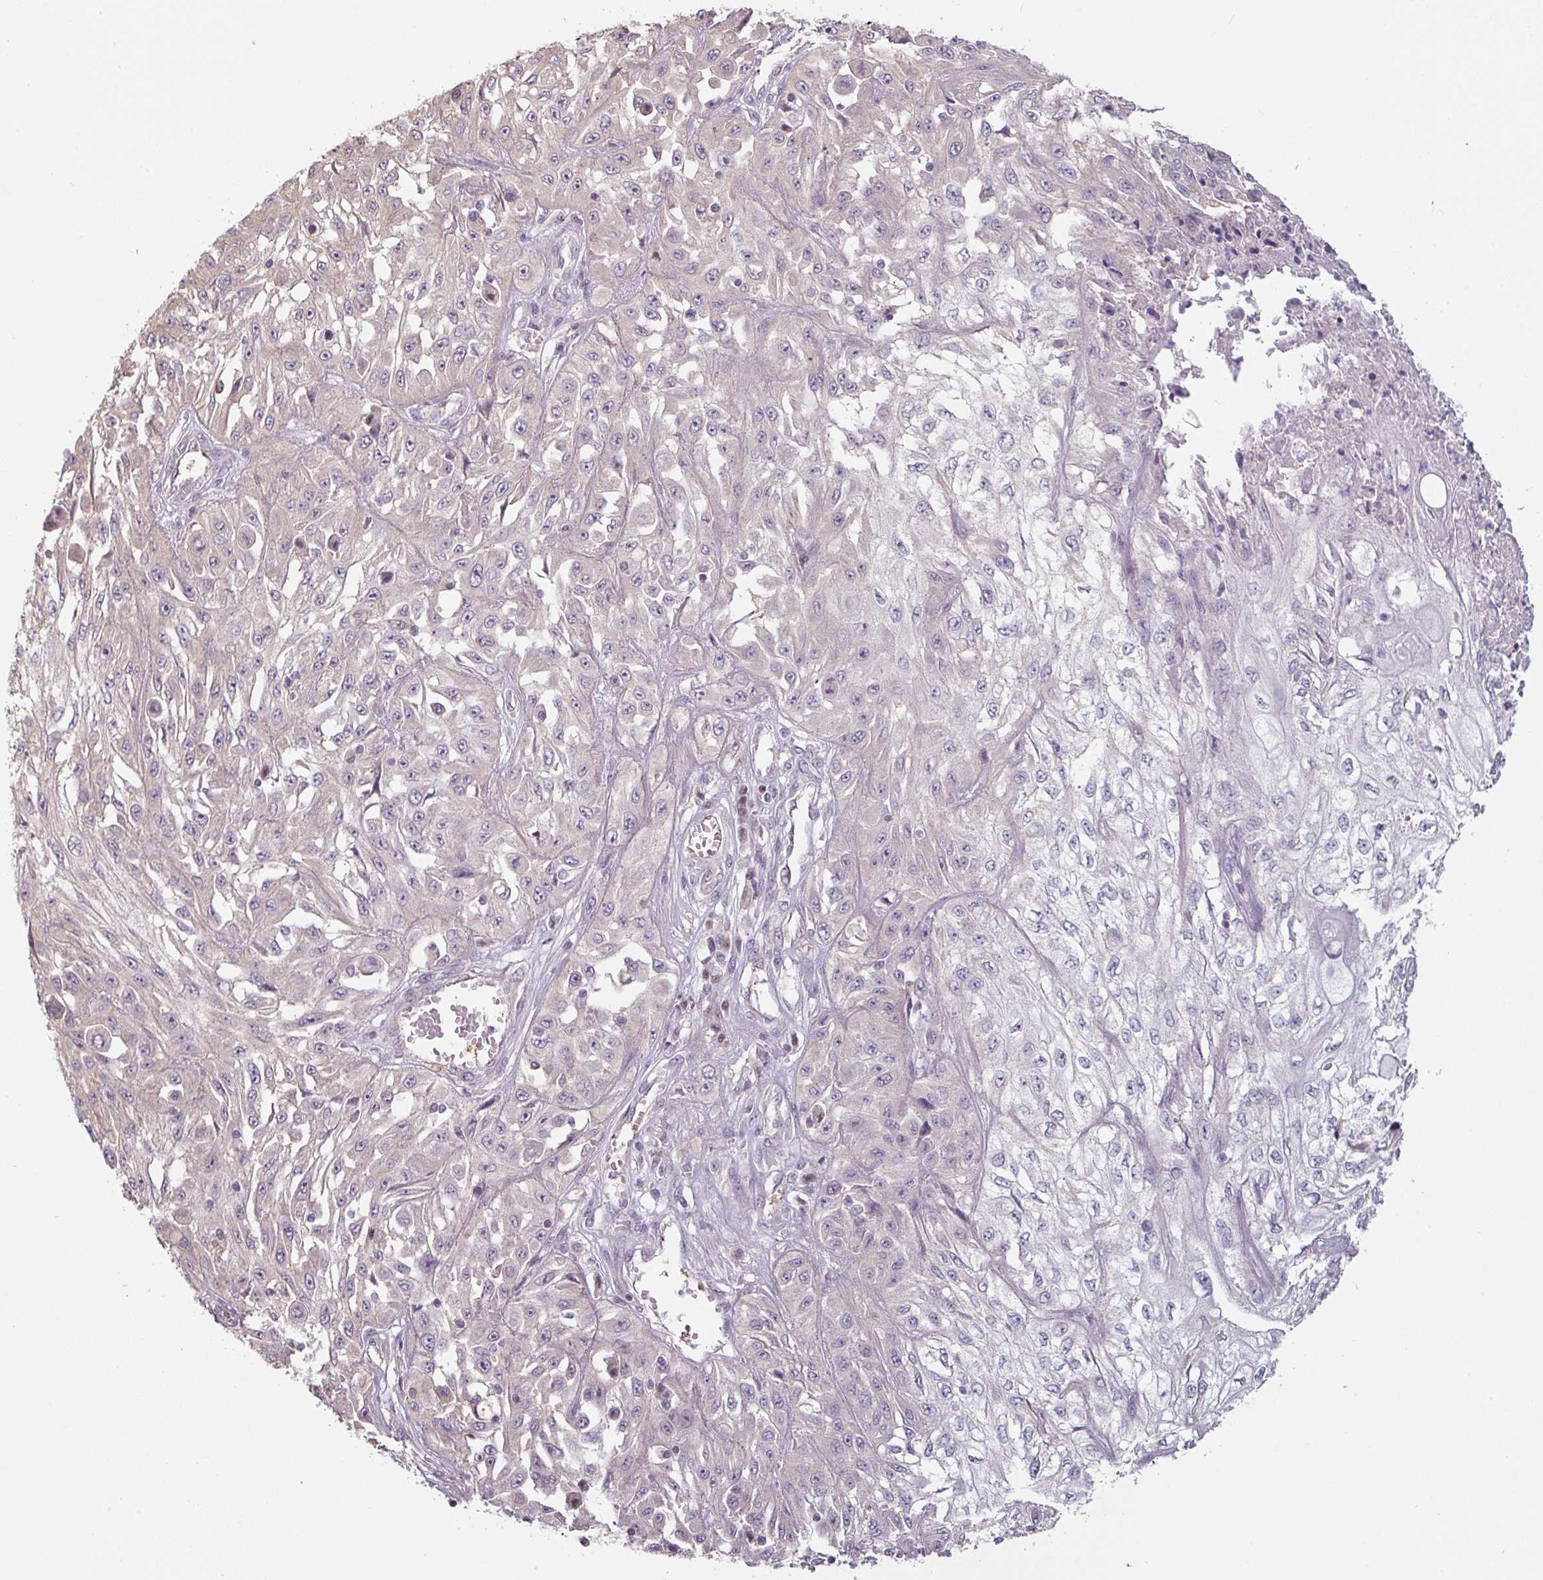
{"staining": {"intensity": "negative", "quantity": "none", "location": "none"}, "tissue": "skin cancer", "cell_type": "Tumor cells", "image_type": "cancer", "snomed": [{"axis": "morphology", "description": "Squamous cell carcinoma, NOS"}, {"axis": "morphology", "description": "Squamous cell carcinoma, metastatic, NOS"}, {"axis": "topography", "description": "Skin"}, {"axis": "topography", "description": "Lymph node"}], "caption": "Tumor cells show no significant protein expression in skin metastatic squamous cell carcinoma. The staining was performed using DAB (3,3'-diaminobenzidine) to visualize the protein expression in brown, while the nuclei were stained in blue with hematoxylin (Magnification: 20x).", "gene": "ZBTB6", "patient": {"sex": "male", "age": 75}}